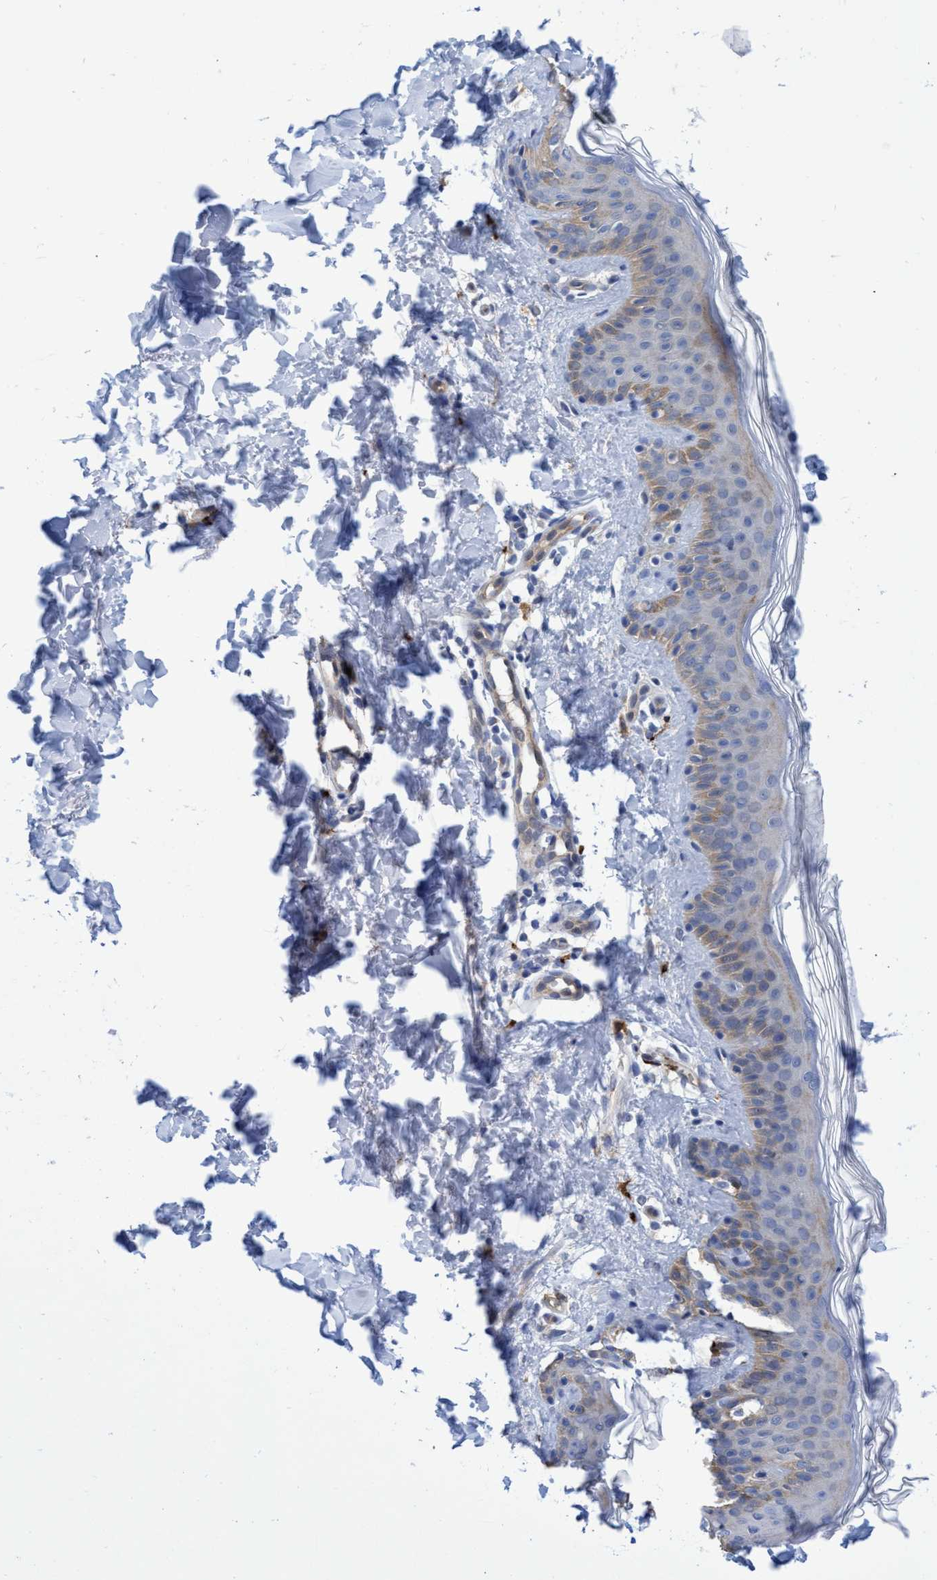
{"staining": {"intensity": "negative", "quantity": "none", "location": "none"}, "tissue": "skin", "cell_type": "Fibroblasts", "image_type": "normal", "snomed": [{"axis": "morphology", "description": "Normal tissue, NOS"}, {"axis": "topography", "description": "Skin"}], "caption": "Human skin stained for a protein using IHC exhibits no positivity in fibroblasts.", "gene": "PNPO", "patient": {"sex": "male", "age": 40}}